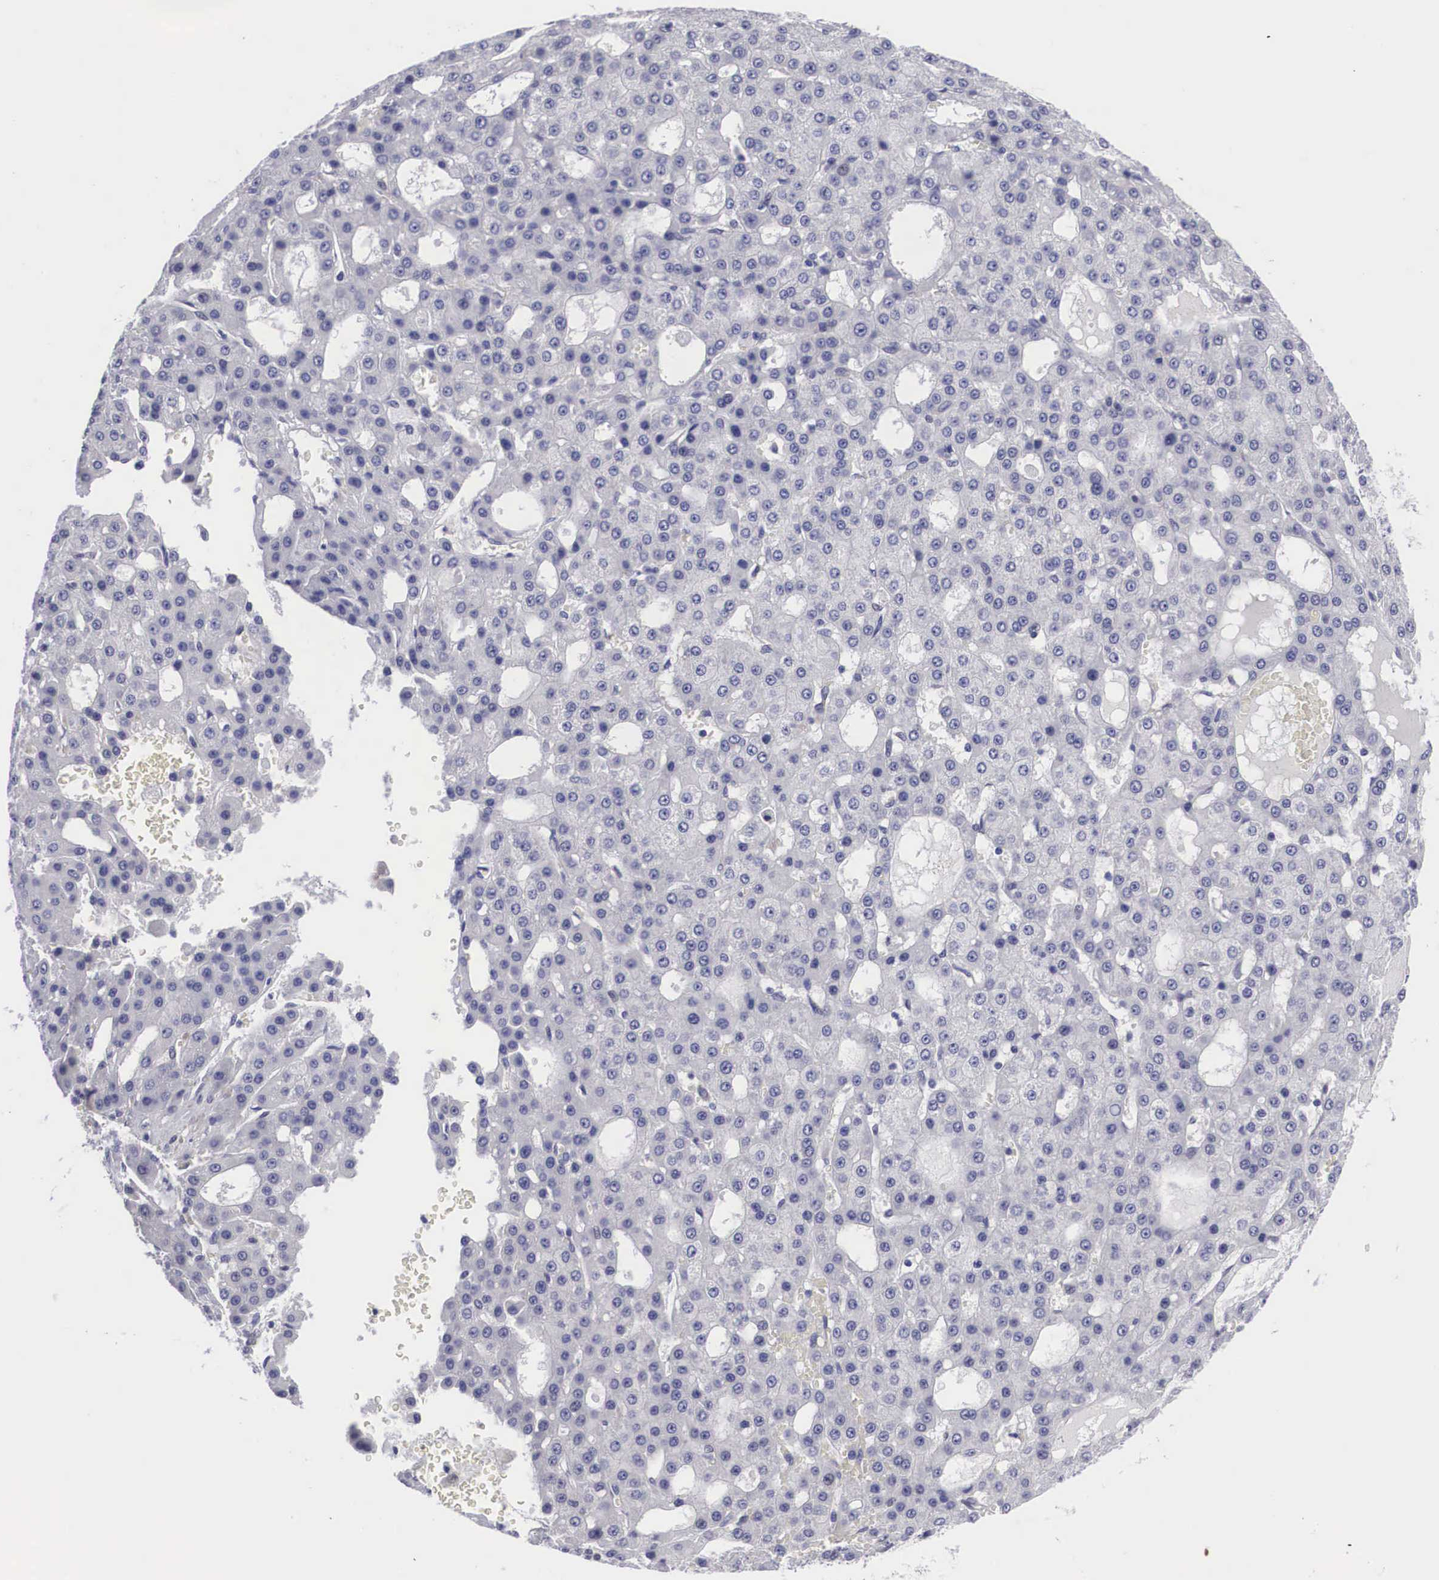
{"staining": {"intensity": "negative", "quantity": "none", "location": "none"}, "tissue": "liver cancer", "cell_type": "Tumor cells", "image_type": "cancer", "snomed": [{"axis": "morphology", "description": "Carcinoma, Hepatocellular, NOS"}, {"axis": "topography", "description": "Liver"}], "caption": "This is a micrograph of IHC staining of liver hepatocellular carcinoma, which shows no expression in tumor cells. The staining was performed using DAB to visualize the protein expression in brown, while the nuclei were stained in blue with hematoxylin (Magnification: 20x).", "gene": "MAST4", "patient": {"sex": "male", "age": 47}}